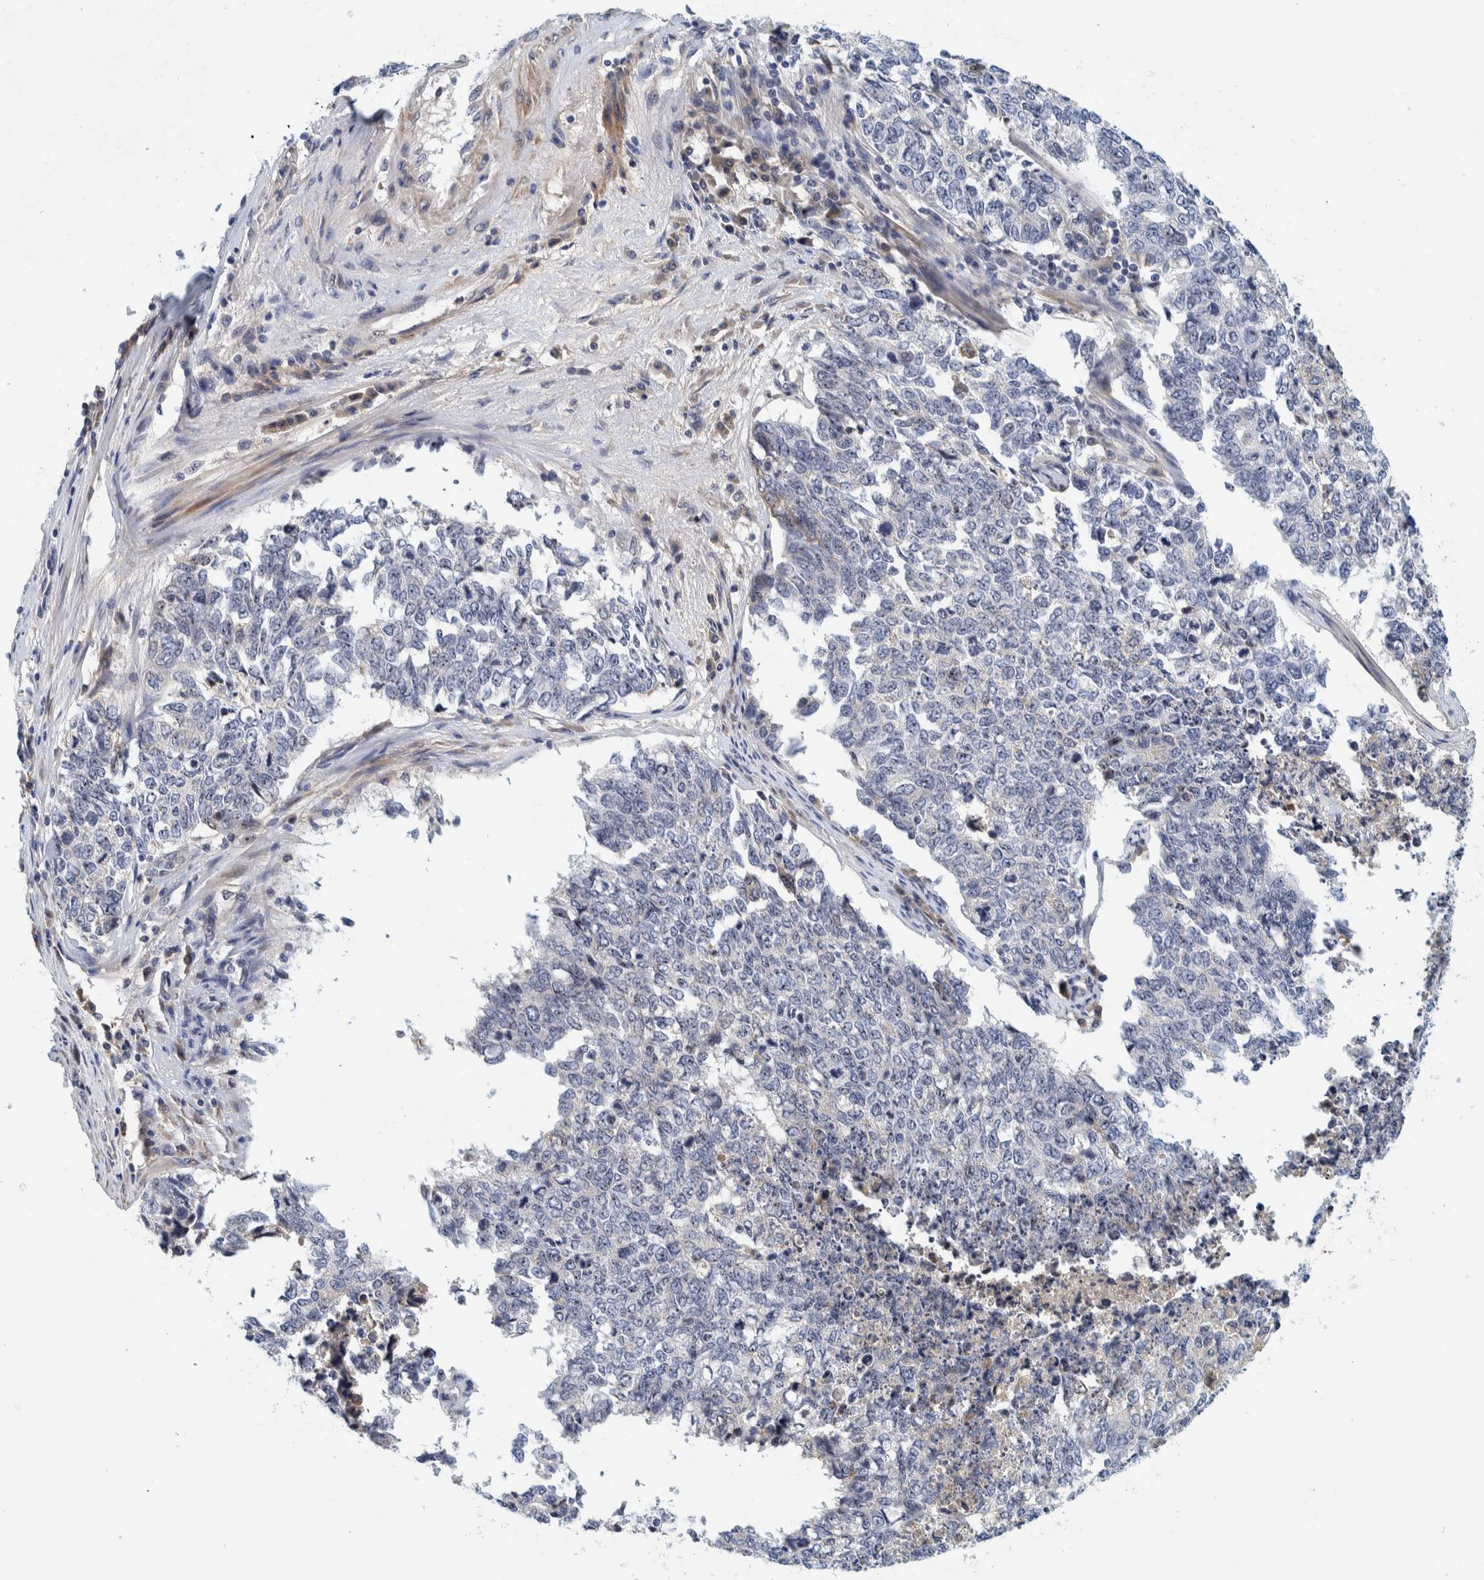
{"staining": {"intensity": "negative", "quantity": "none", "location": "none"}, "tissue": "cervical cancer", "cell_type": "Tumor cells", "image_type": "cancer", "snomed": [{"axis": "morphology", "description": "Squamous cell carcinoma, NOS"}, {"axis": "topography", "description": "Cervix"}], "caption": "Immunohistochemical staining of human cervical cancer (squamous cell carcinoma) exhibits no significant staining in tumor cells.", "gene": "NOL11", "patient": {"sex": "female", "age": 63}}